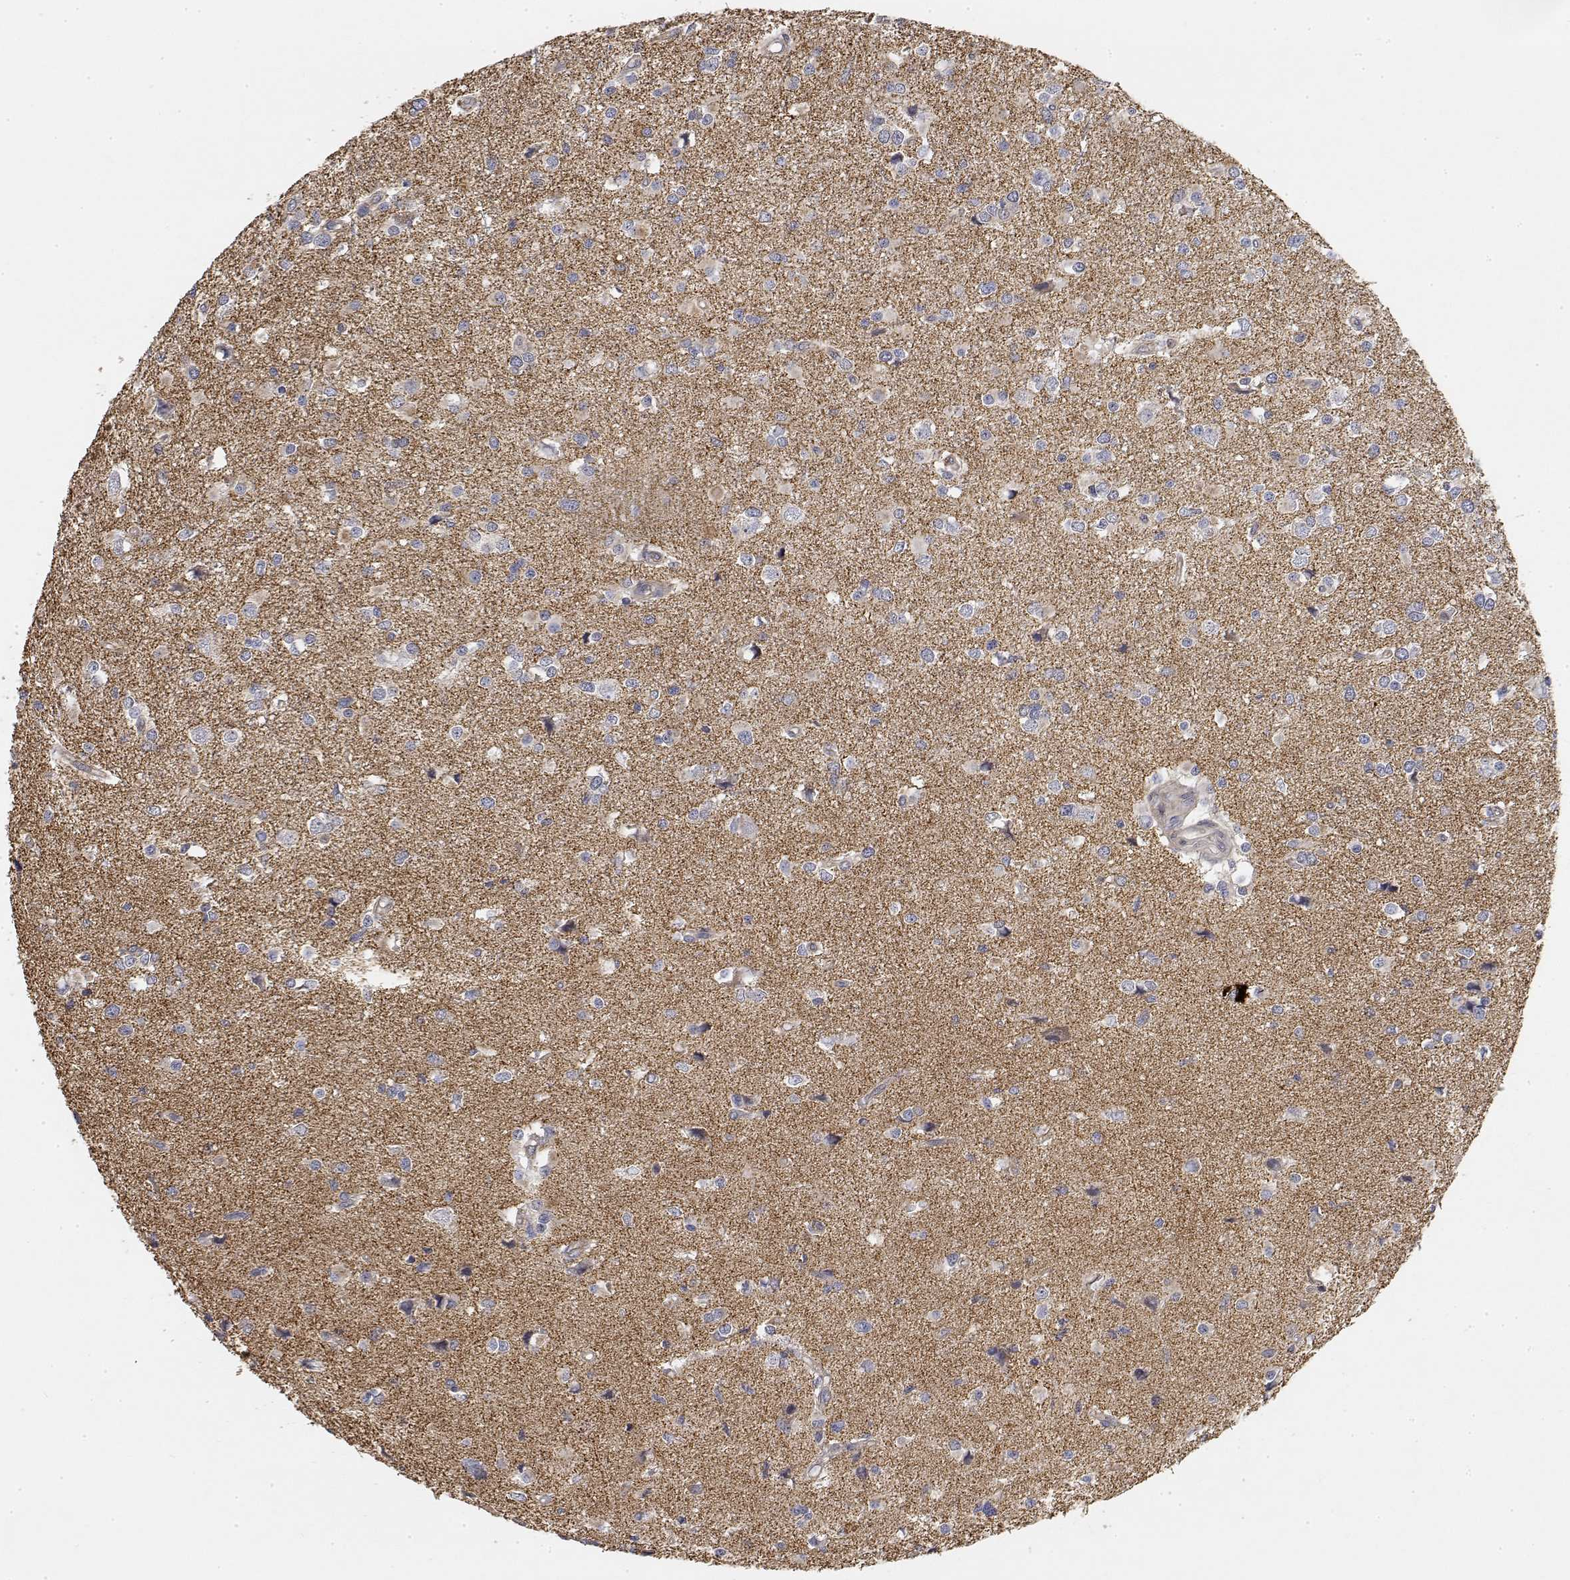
{"staining": {"intensity": "negative", "quantity": "none", "location": "none"}, "tissue": "glioma", "cell_type": "Tumor cells", "image_type": "cancer", "snomed": [{"axis": "morphology", "description": "Glioma, malignant, High grade"}, {"axis": "topography", "description": "Brain"}], "caption": "There is no significant expression in tumor cells of glioma. (Stains: DAB immunohistochemistry with hematoxylin counter stain, Microscopy: brightfield microscopy at high magnification).", "gene": "LONRF3", "patient": {"sex": "male", "age": 54}}